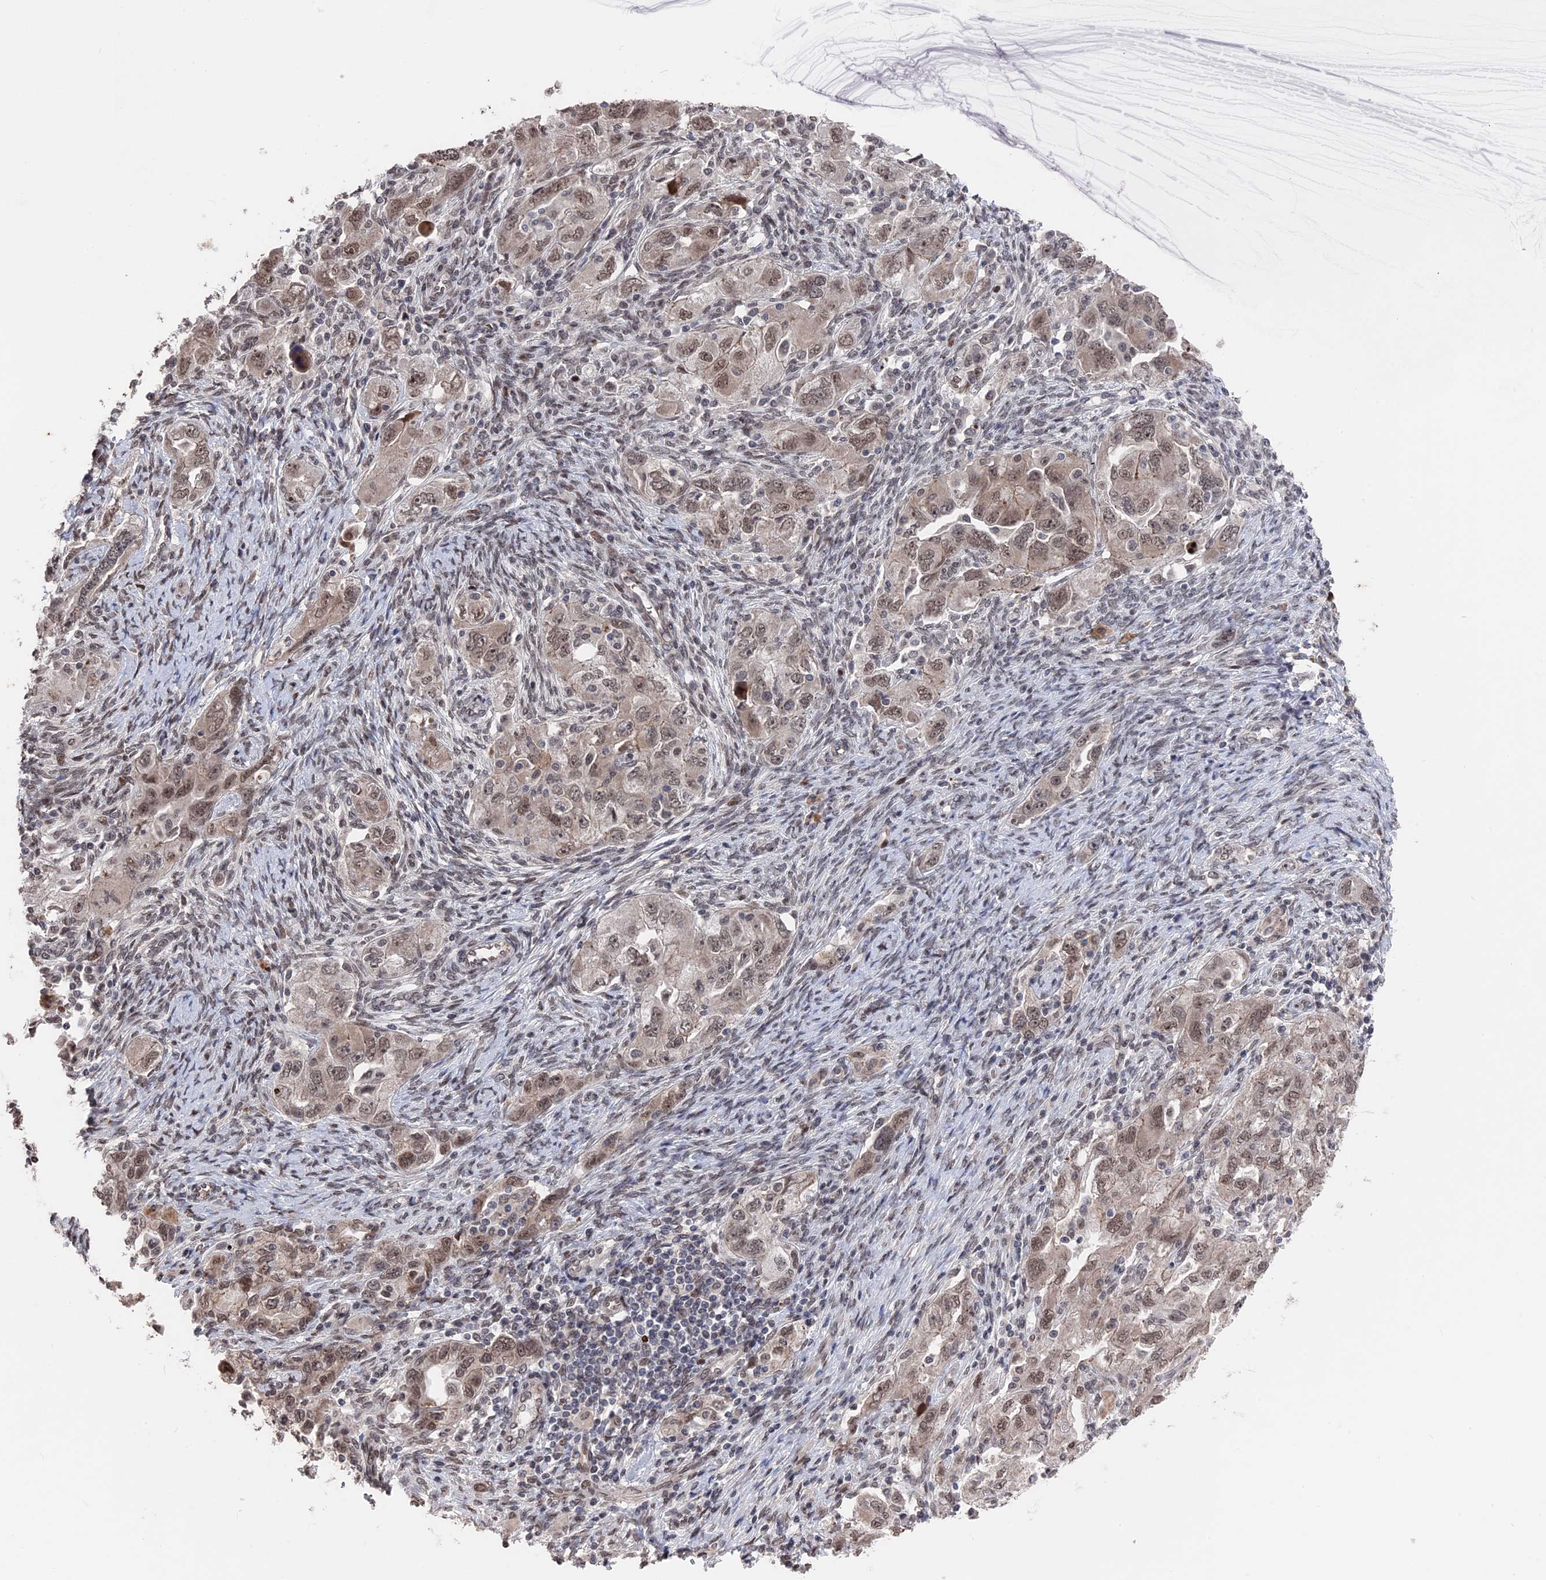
{"staining": {"intensity": "moderate", "quantity": ">75%", "location": "nuclear"}, "tissue": "ovarian cancer", "cell_type": "Tumor cells", "image_type": "cancer", "snomed": [{"axis": "morphology", "description": "Carcinoma, NOS"}, {"axis": "morphology", "description": "Cystadenocarcinoma, serous, NOS"}, {"axis": "topography", "description": "Ovary"}], "caption": "A photomicrograph of carcinoma (ovarian) stained for a protein exhibits moderate nuclear brown staining in tumor cells. (DAB = brown stain, brightfield microscopy at high magnification).", "gene": "NR2C2AP", "patient": {"sex": "female", "age": 69}}